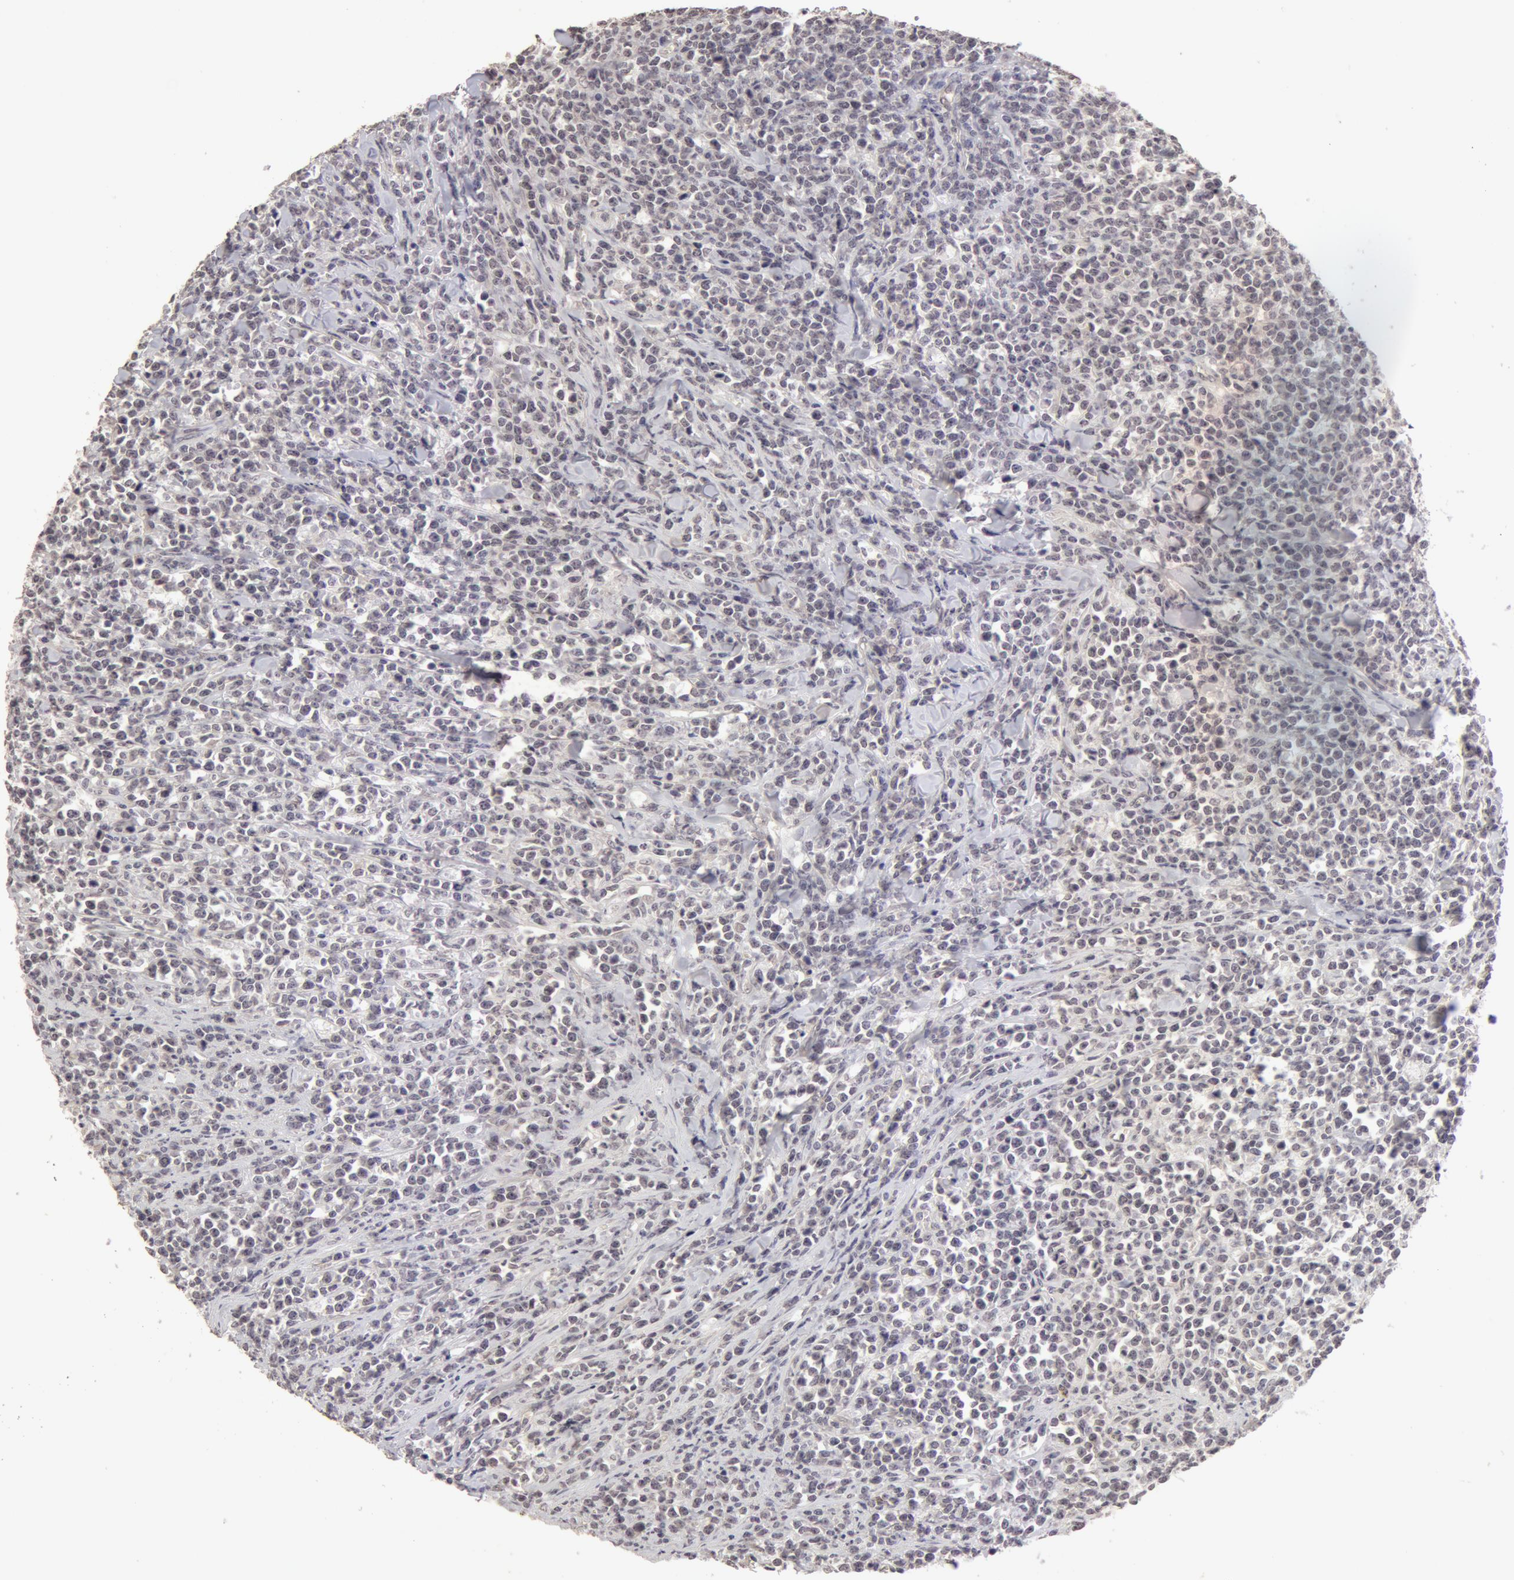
{"staining": {"intensity": "negative", "quantity": "none", "location": "none"}, "tissue": "lymphoma", "cell_type": "Tumor cells", "image_type": "cancer", "snomed": [{"axis": "morphology", "description": "Malignant lymphoma, non-Hodgkin's type, High grade"}, {"axis": "topography", "description": "Small intestine"}, {"axis": "topography", "description": "Colon"}], "caption": "This is an immunohistochemistry photomicrograph of human high-grade malignant lymphoma, non-Hodgkin's type. There is no staining in tumor cells.", "gene": "ADAM10", "patient": {"sex": "male", "age": 8}}